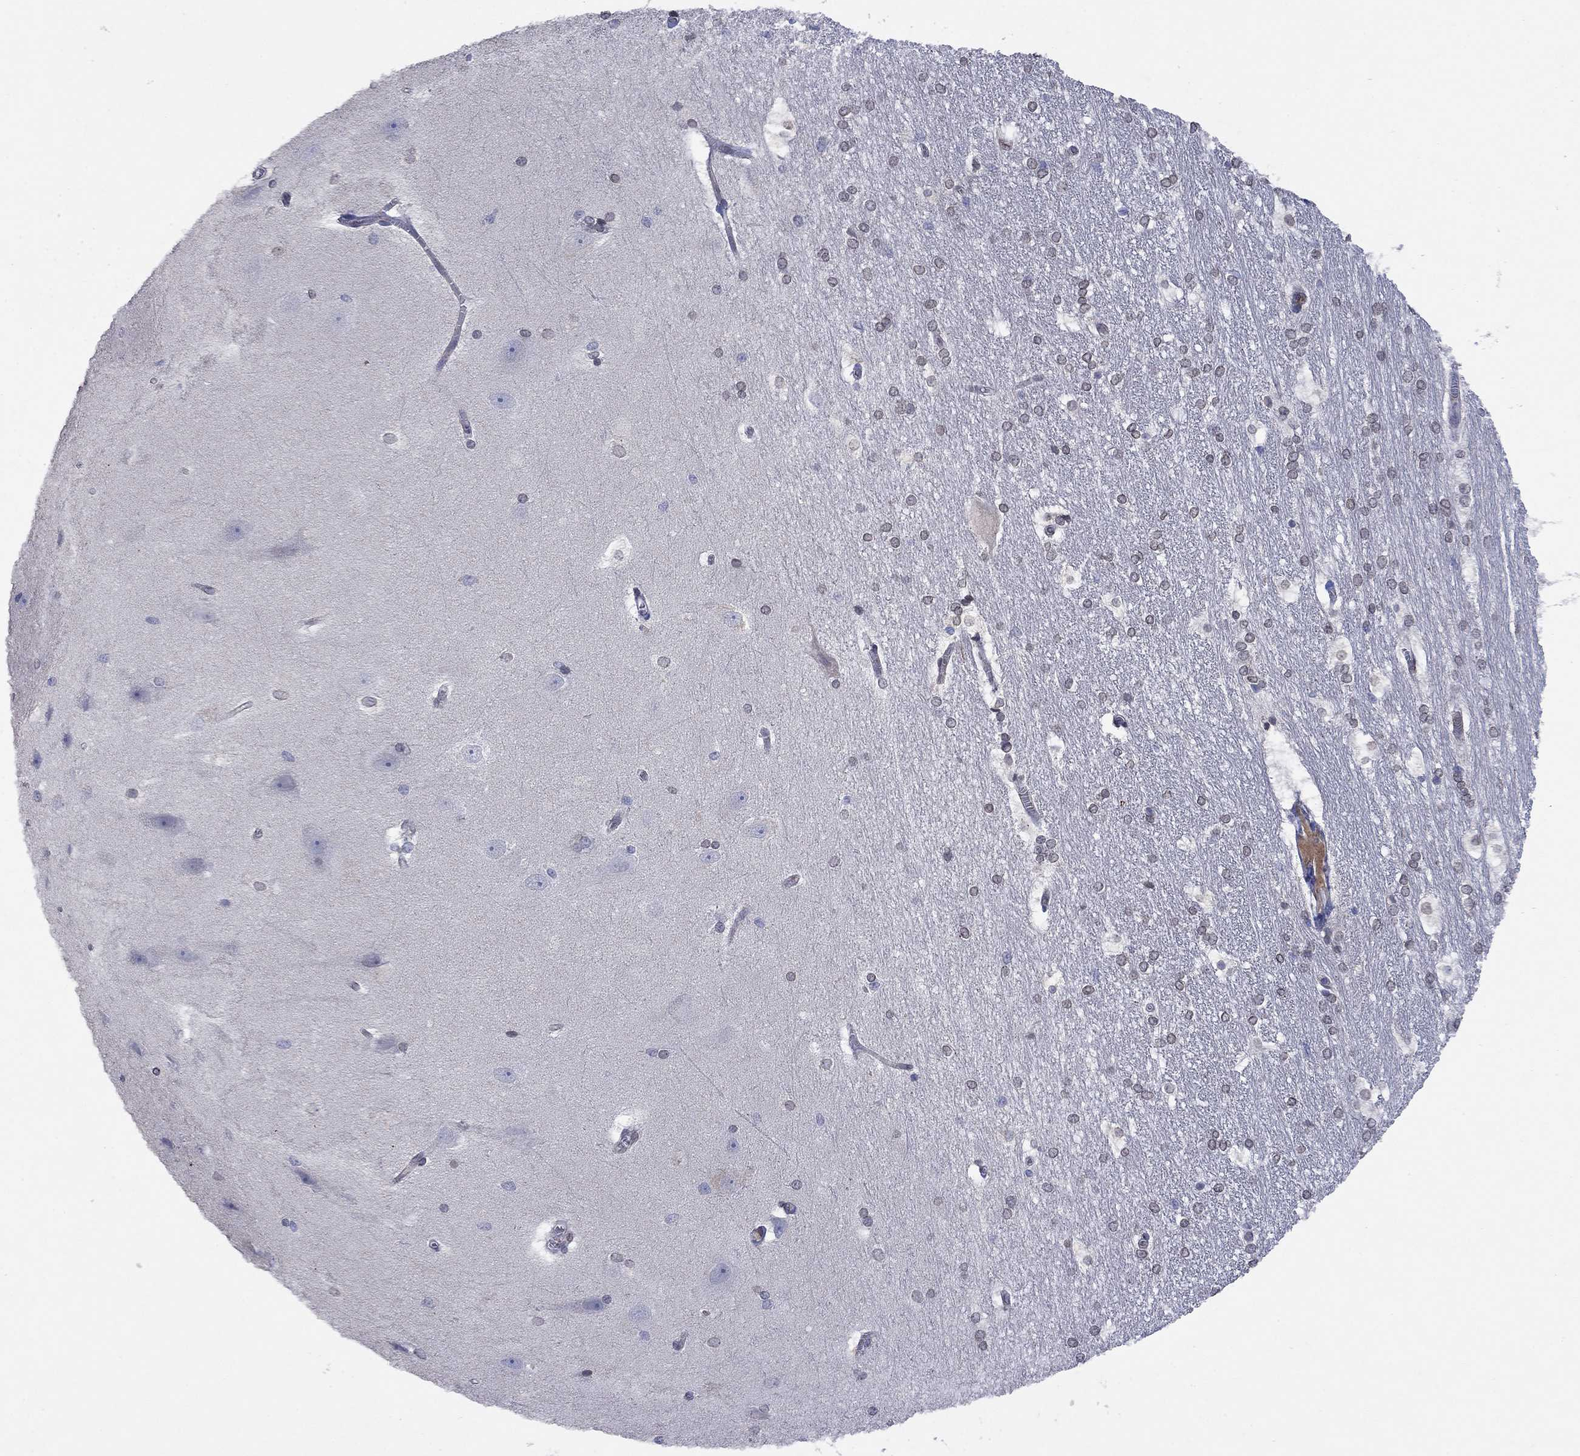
{"staining": {"intensity": "negative", "quantity": "none", "location": "none"}, "tissue": "hippocampus", "cell_type": "Glial cells", "image_type": "normal", "snomed": [{"axis": "morphology", "description": "Normal tissue, NOS"}, {"axis": "topography", "description": "Cerebral cortex"}, {"axis": "topography", "description": "Hippocampus"}], "caption": "Protein analysis of normal hippocampus shows no significant staining in glial cells. (IHC, brightfield microscopy, high magnification).", "gene": "EMC9", "patient": {"sex": "female", "age": 19}}